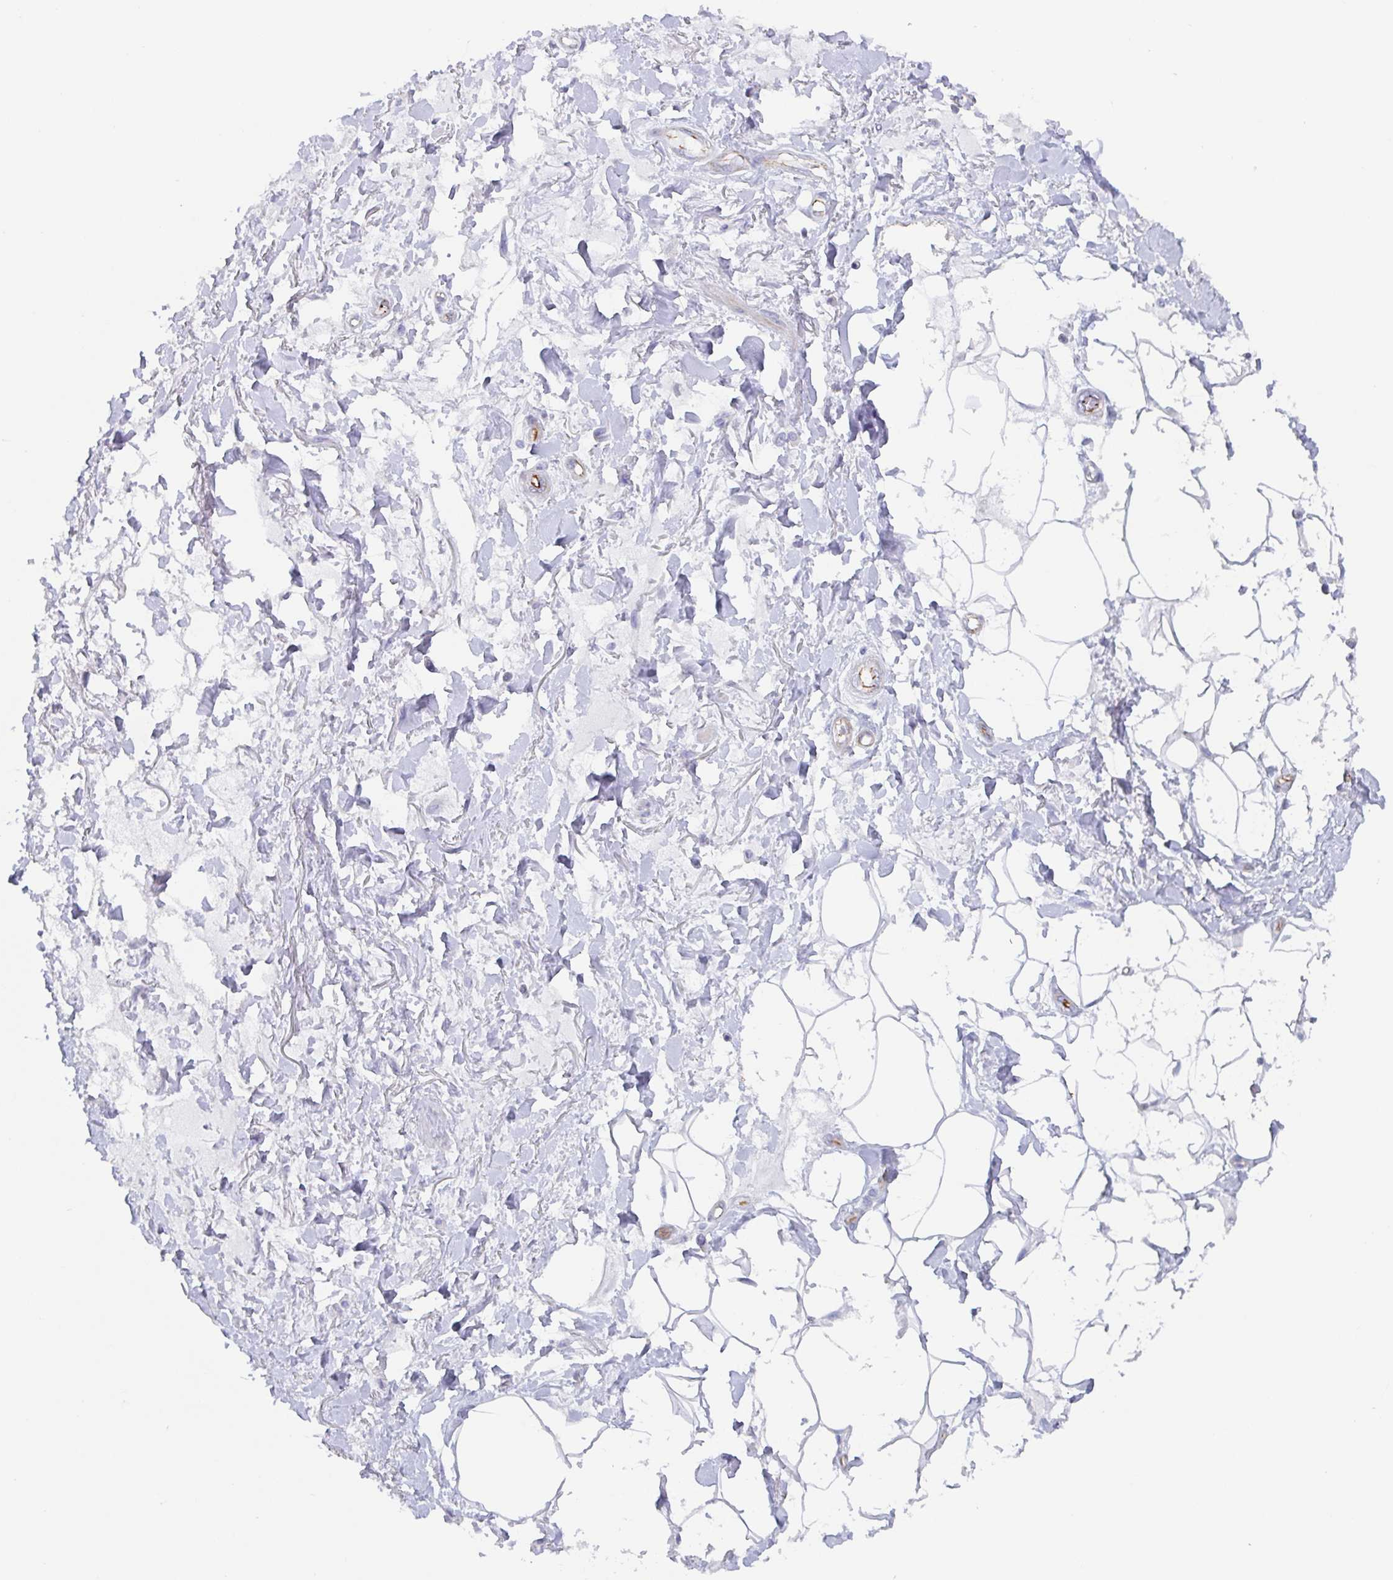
{"staining": {"intensity": "negative", "quantity": "none", "location": "none"}, "tissue": "adipose tissue", "cell_type": "Adipocytes", "image_type": "normal", "snomed": [{"axis": "morphology", "description": "Normal tissue, NOS"}, {"axis": "topography", "description": "Vagina"}, {"axis": "topography", "description": "Peripheral nerve tissue"}], "caption": "Immunohistochemistry (IHC) image of unremarkable human adipose tissue stained for a protein (brown), which reveals no staining in adipocytes. (DAB immunohistochemistry (IHC) visualized using brightfield microscopy, high magnification).", "gene": "TRAM2", "patient": {"sex": "female", "age": 71}}